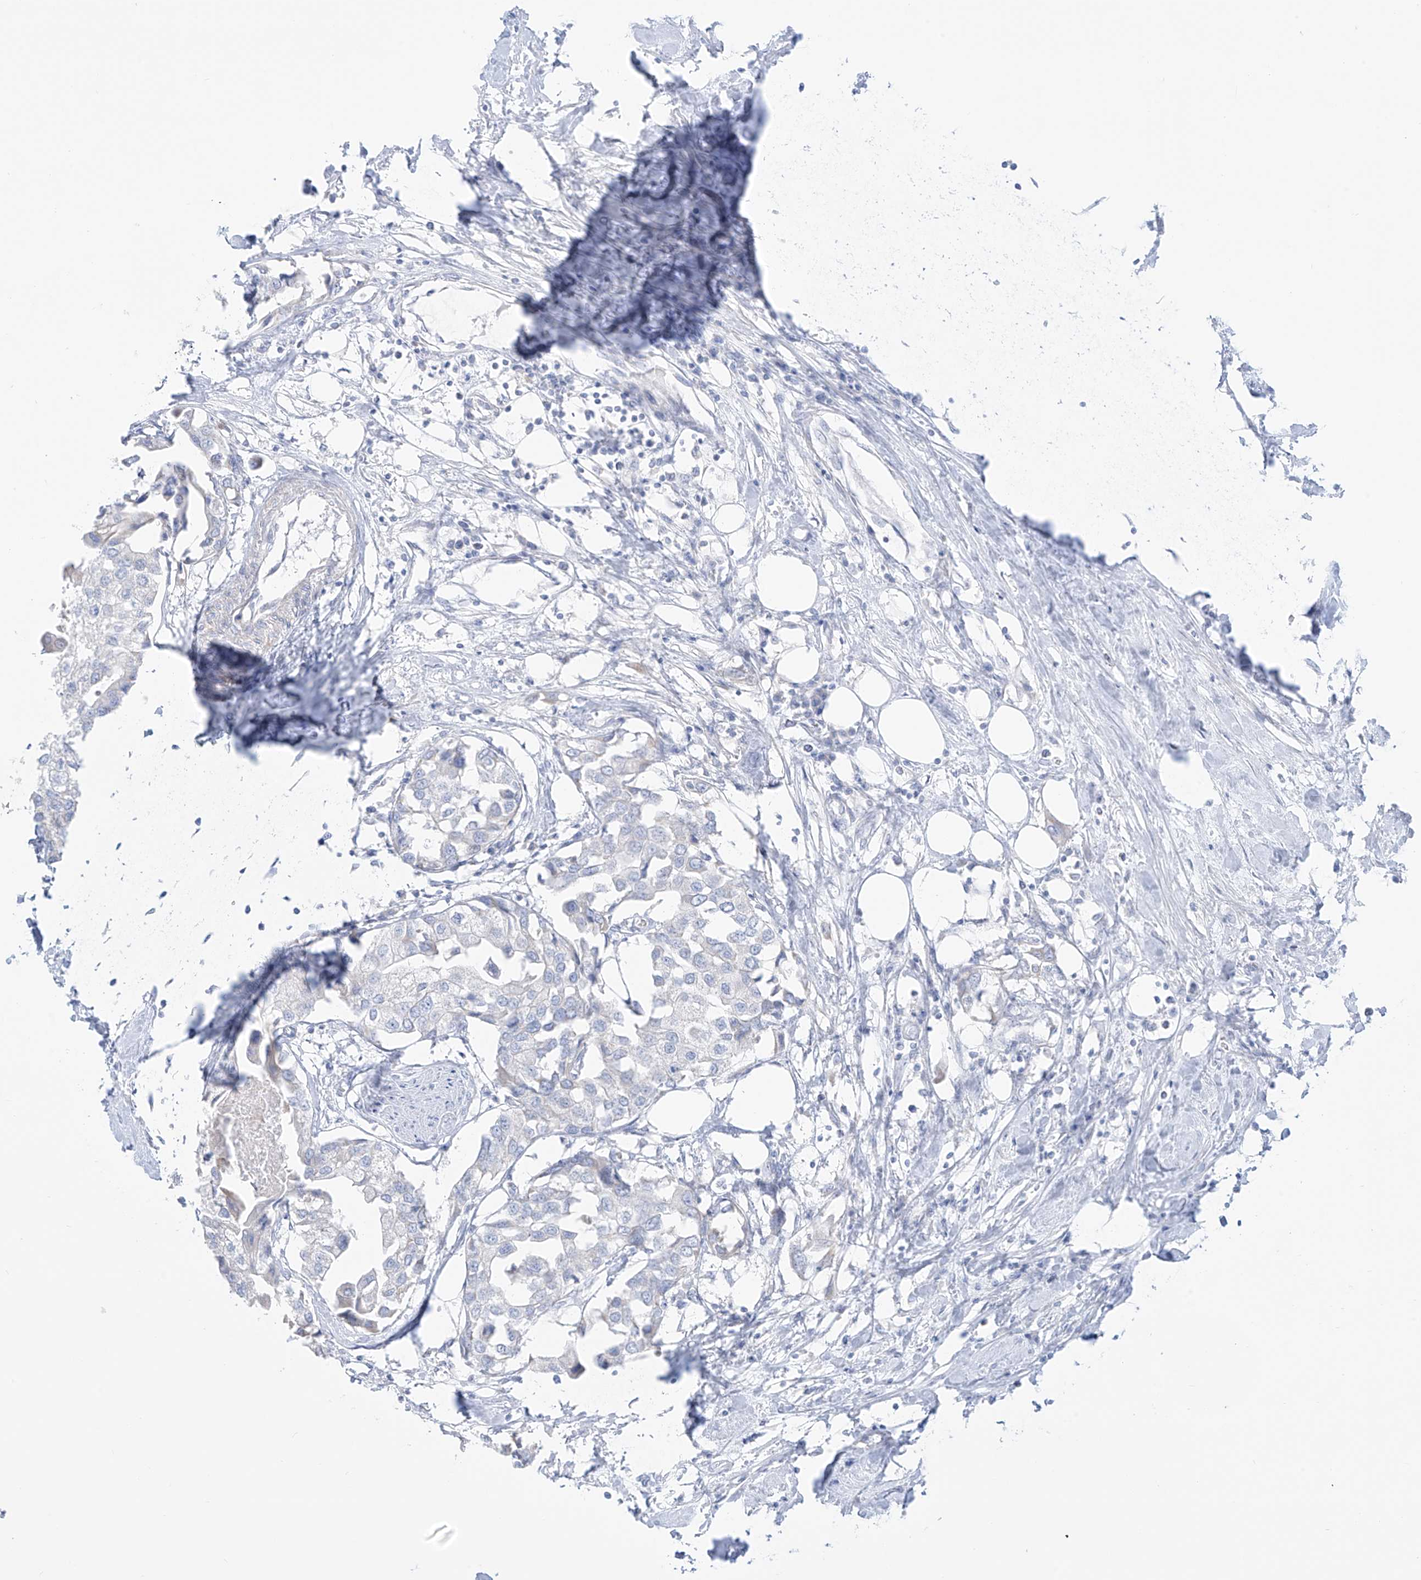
{"staining": {"intensity": "negative", "quantity": "none", "location": "none"}, "tissue": "urothelial cancer", "cell_type": "Tumor cells", "image_type": "cancer", "snomed": [{"axis": "morphology", "description": "Urothelial carcinoma, High grade"}, {"axis": "topography", "description": "Urinary bladder"}], "caption": "Urothelial cancer was stained to show a protein in brown. There is no significant positivity in tumor cells.", "gene": "SLC26A3", "patient": {"sex": "male", "age": 64}}